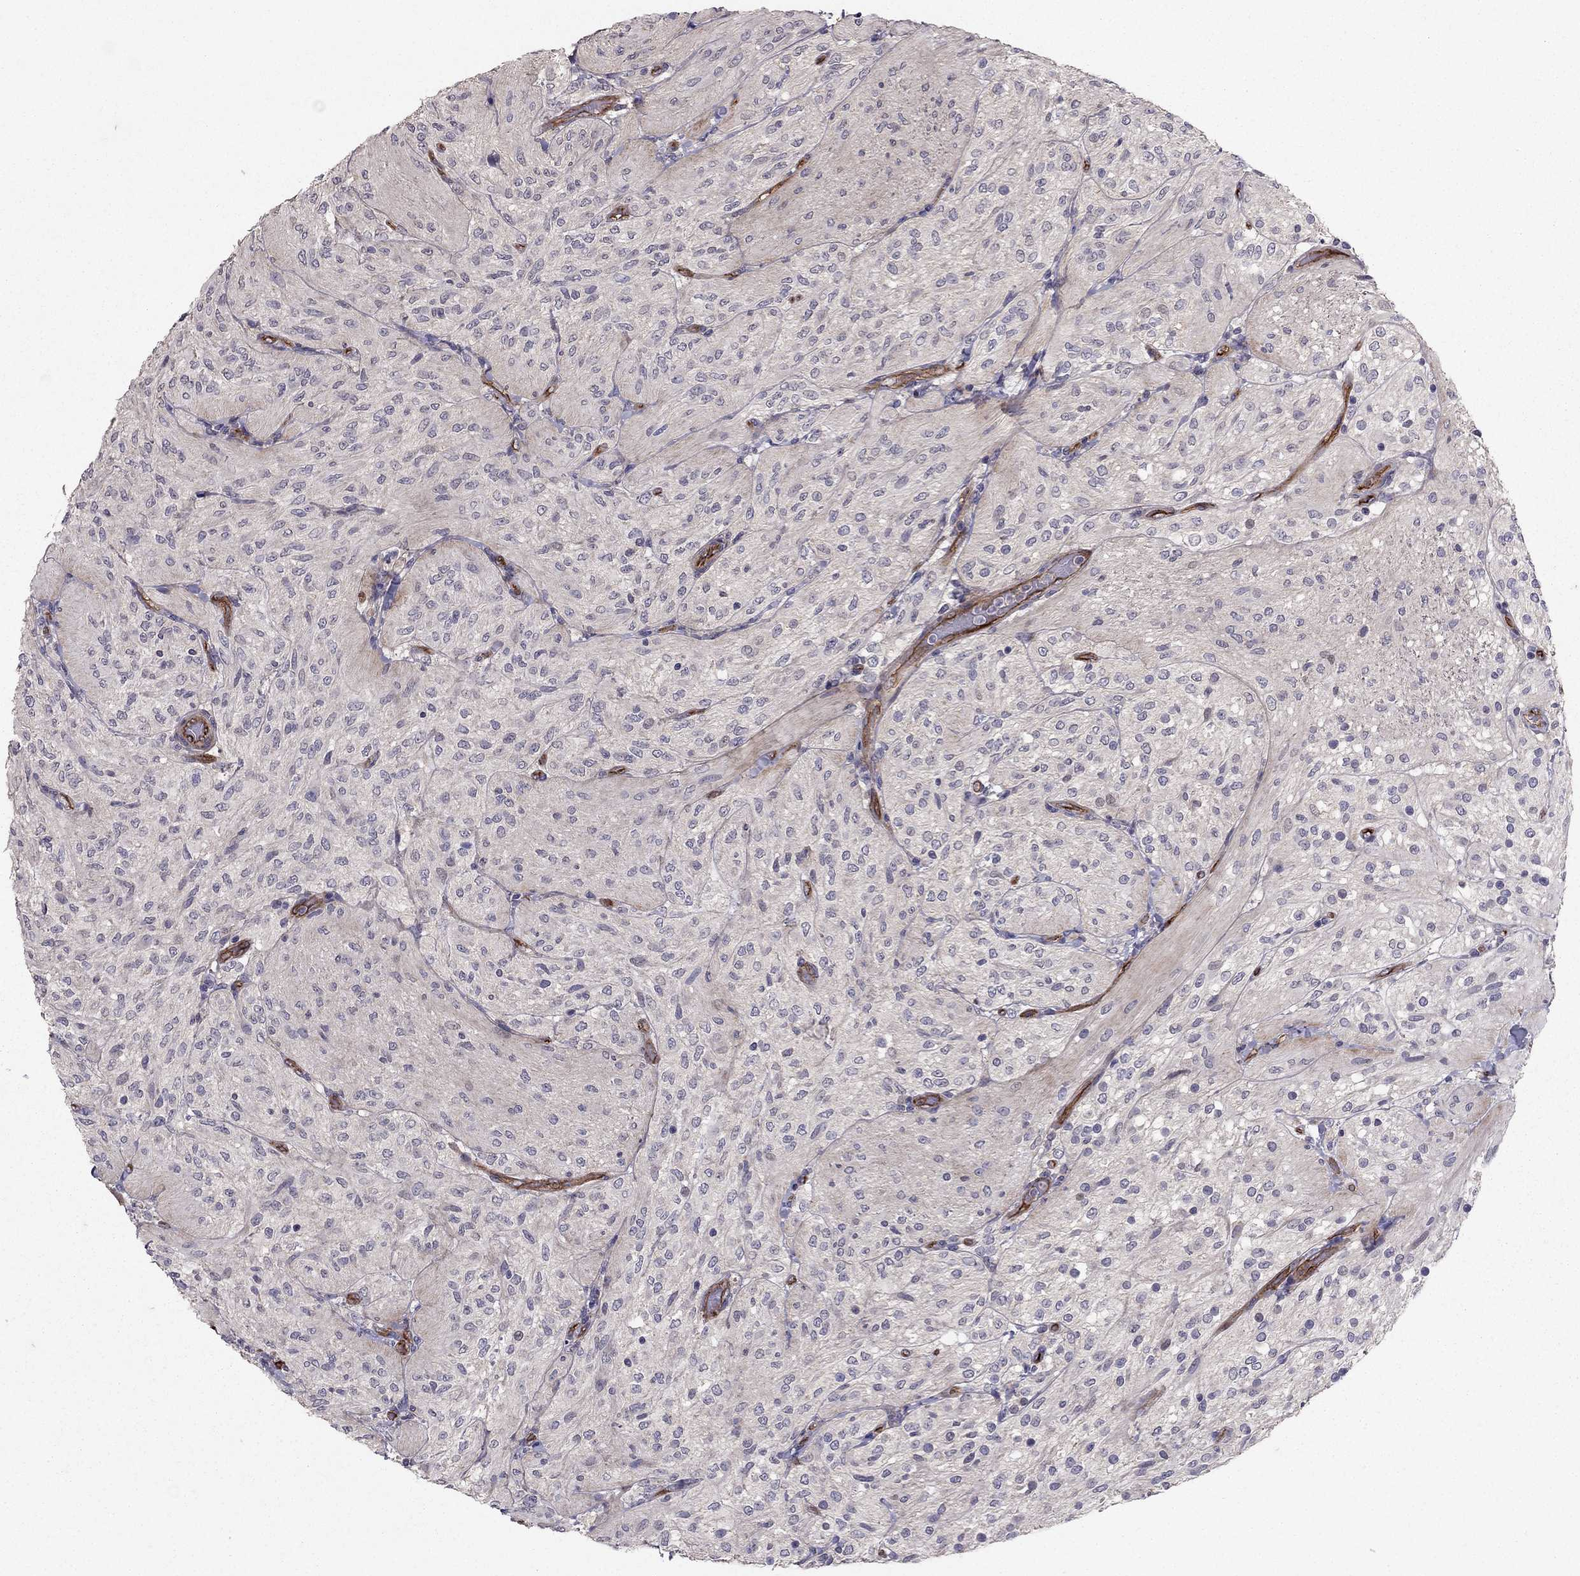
{"staining": {"intensity": "negative", "quantity": "none", "location": "none"}, "tissue": "glioma", "cell_type": "Tumor cells", "image_type": "cancer", "snomed": [{"axis": "morphology", "description": "Glioma, malignant, Low grade"}, {"axis": "topography", "description": "Brain"}], "caption": "Tumor cells are negative for brown protein staining in malignant glioma (low-grade).", "gene": "RASIP1", "patient": {"sex": "male", "age": 3}}